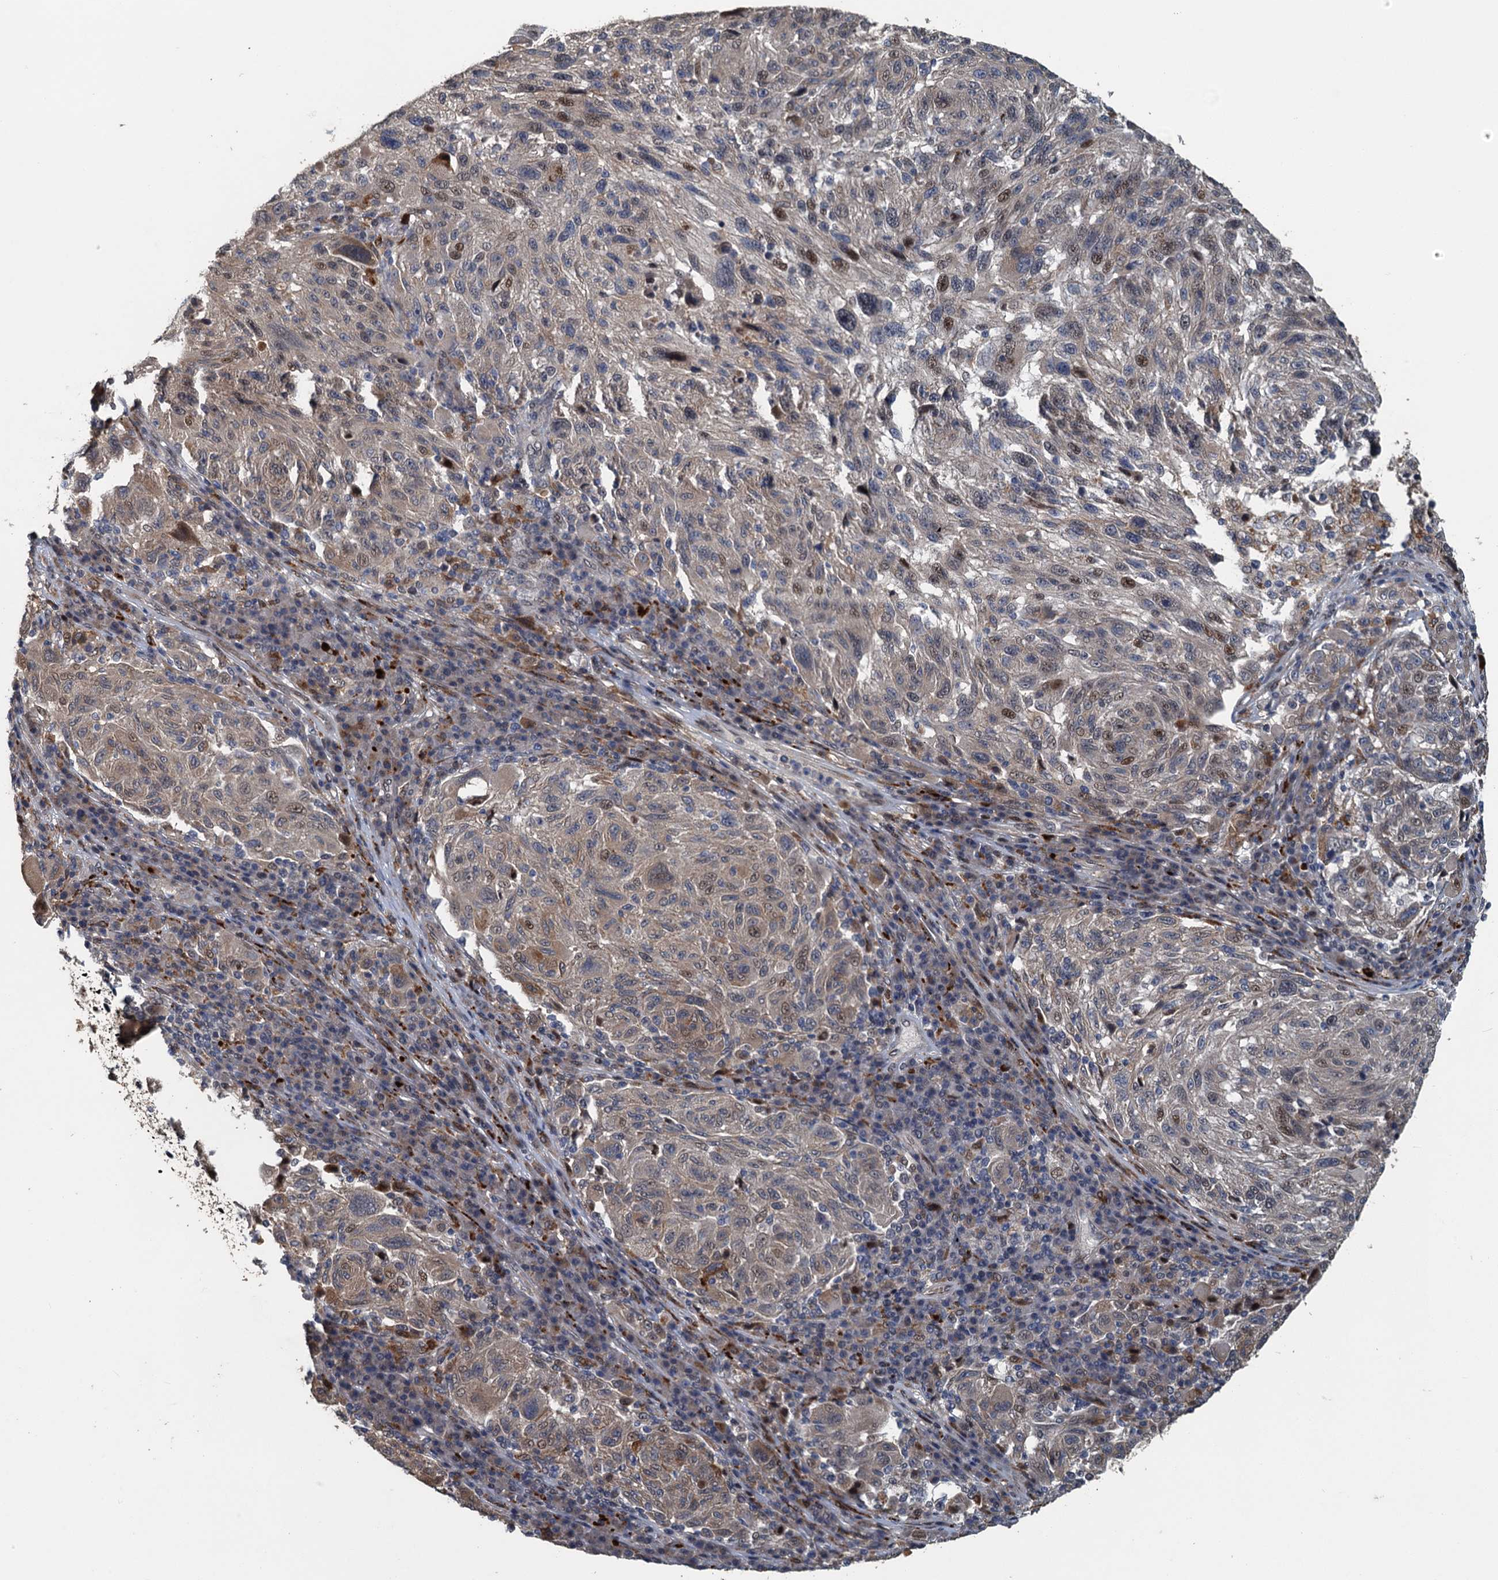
{"staining": {"intensity": "moderate", "quantity": "<25%", "location": "cytoplasmic/membranous,nuclear"}, "tissue": "melanoma", "cell_type": "Tumor cells", "image_type": "cancer", "snomed": [{"axis": "morphology", "description": "Malignant melanoma, NOS"}, {"axis": "topography", "description": "Skin"}], "caption": "Malignant melanoma was stained to show a protein in brown. There is low levels of moderate cytoplasmic/membranous and nuclear staining in about <25% of tumor cells.", "gene": "AGRN", "patient": {"sex": "male", "age": 53}}